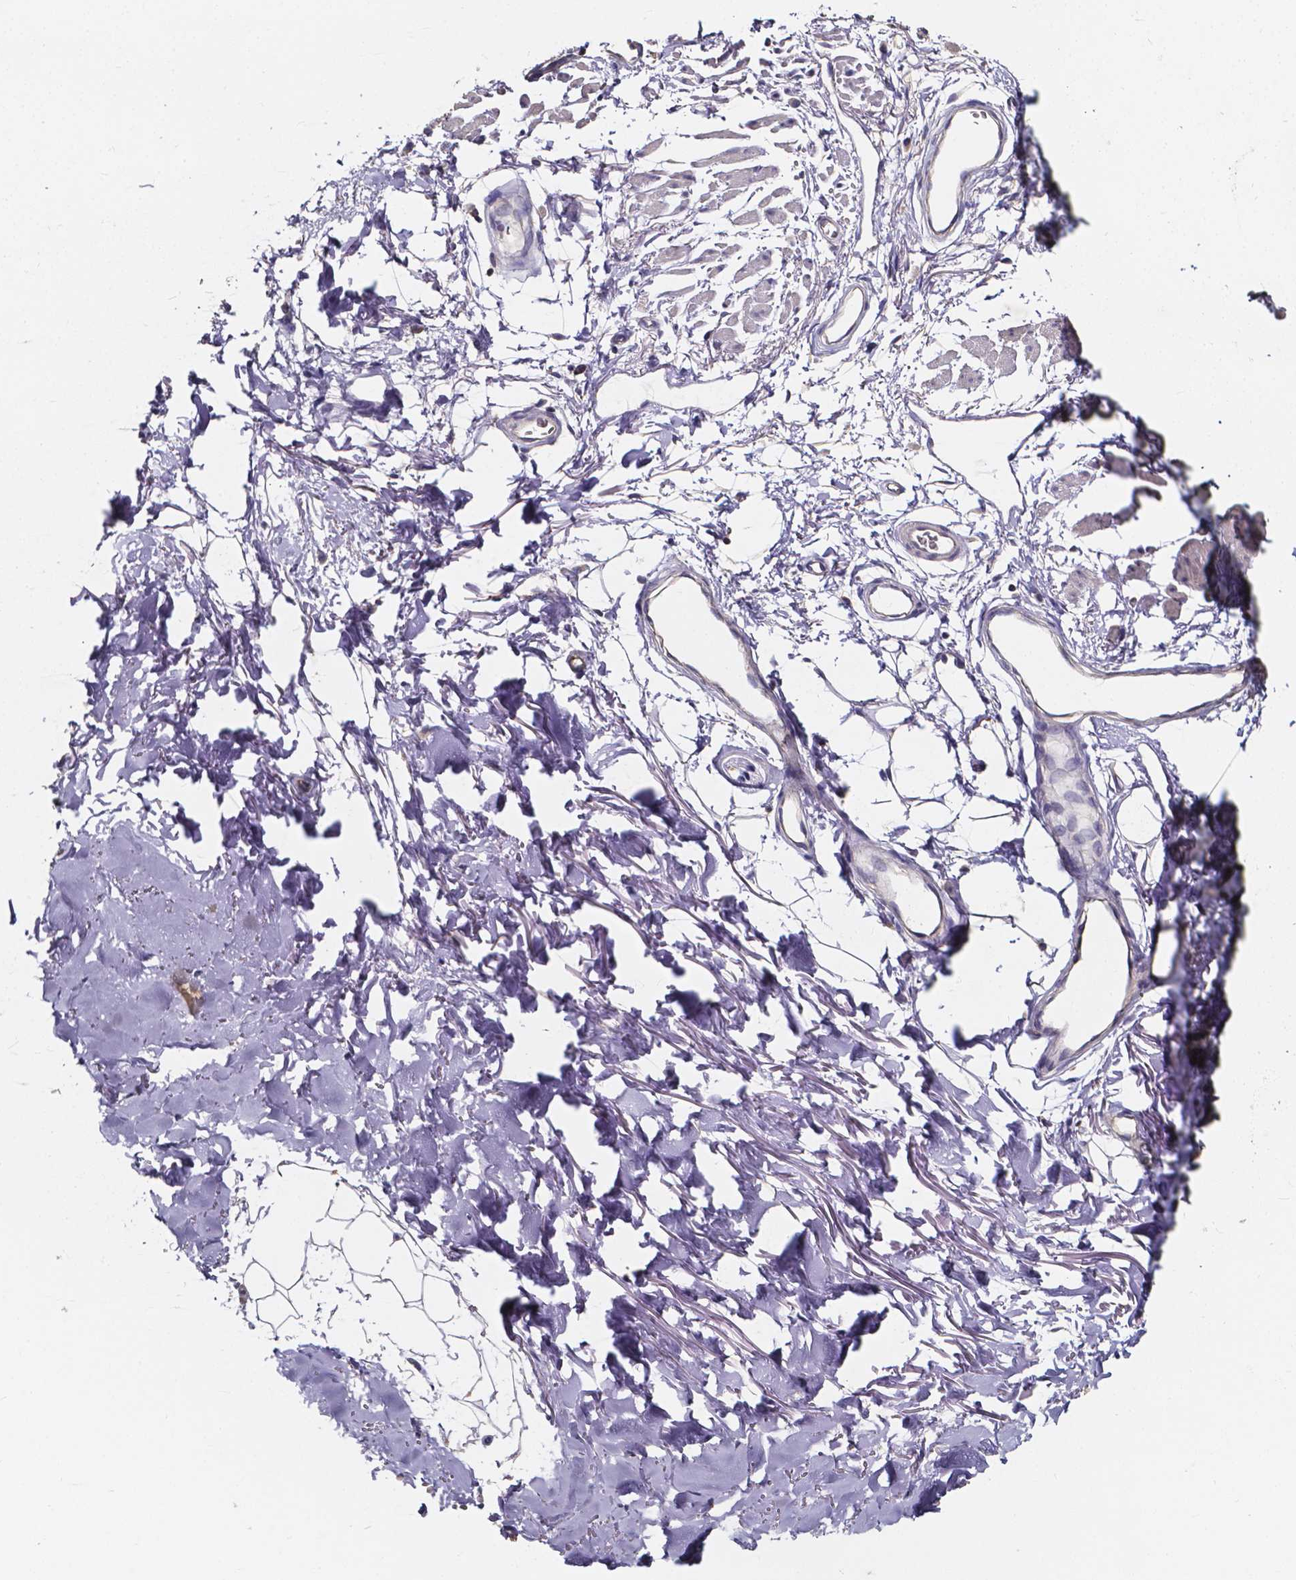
{"staining": {"intensity": "weak", "quantity": "<25%", "location": "cytoplasmic/membranous"}, "tissue": "adipose tissue", "cell_type": "Adipocytes", "image_type": "normal", "snomed": [{"axis": "morphology", "description": "Normal tissue, NOS"}, {"axis": "topography", "description": "Cartilage tissue"}, {"axis": "topography", "description": "Bronchus"}], "caption": "Adipose tissue stained for a protein using immunohistochemistry demonstrates no staining adipocytes.", "gene": "THEMIS", "patient": {"sex": "female", "age": 79}}